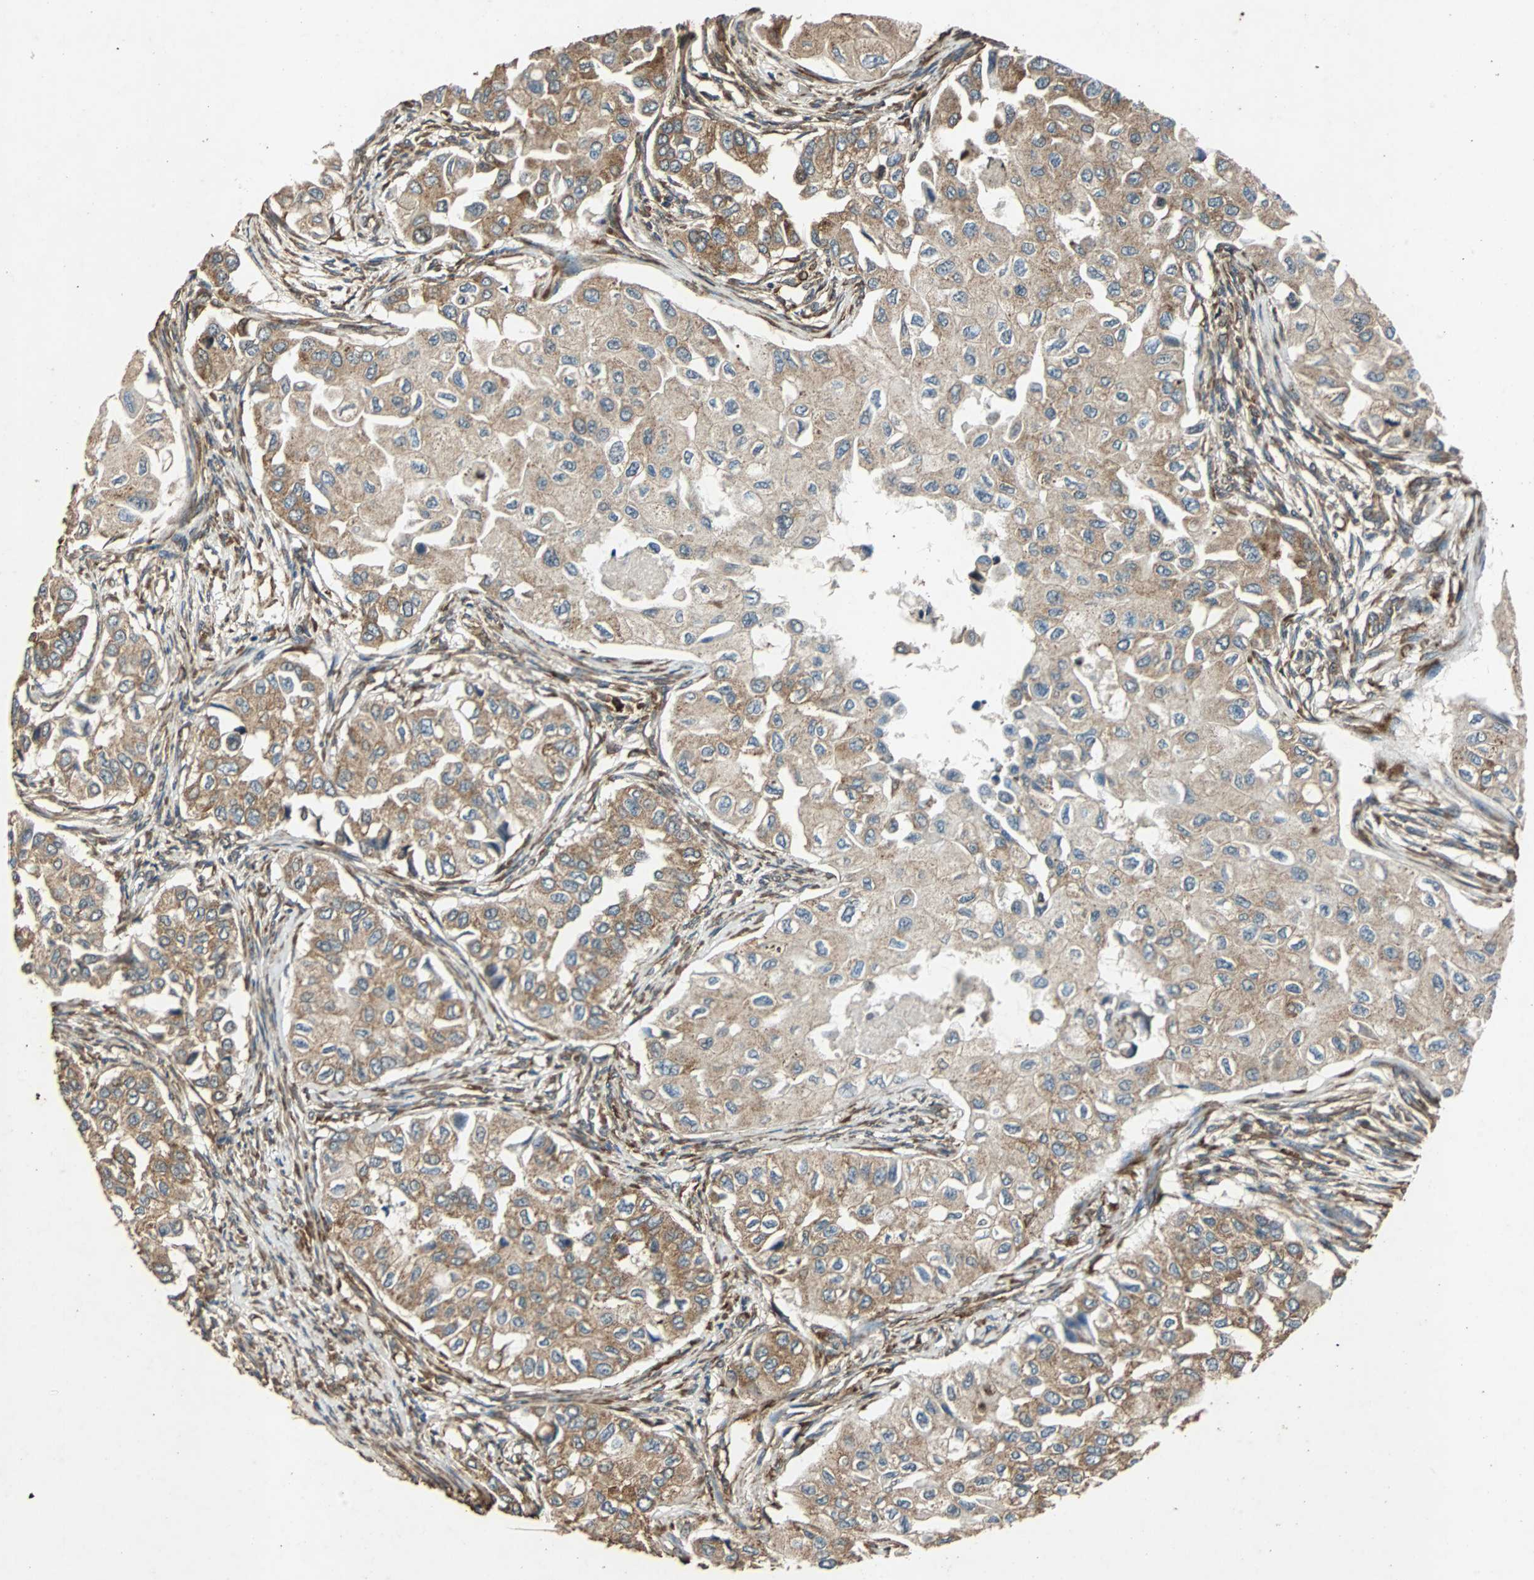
{"staining": {"intensity": "moderate", "quantity": ">75%", "location": "cytoplasmic/membranous"}, "tissue": "breast cancer", "cell_type": "Tumor cells", "image_type": "cancer", "snomed": [{"axis": "morphology", "description": "Normal tissue, NOS"}, {"axis": "morphology", "description": "Duct carcinoma"}, {"axis": "topography", "description": "Breast"}], "caption": "Moderate cytoplasmic/membranous expression is identified in about >75% of tumor cells in breast invasive ductal carcinoma.", "gene": "NAA10", "patient": {"sex": "female", "age": 49}}